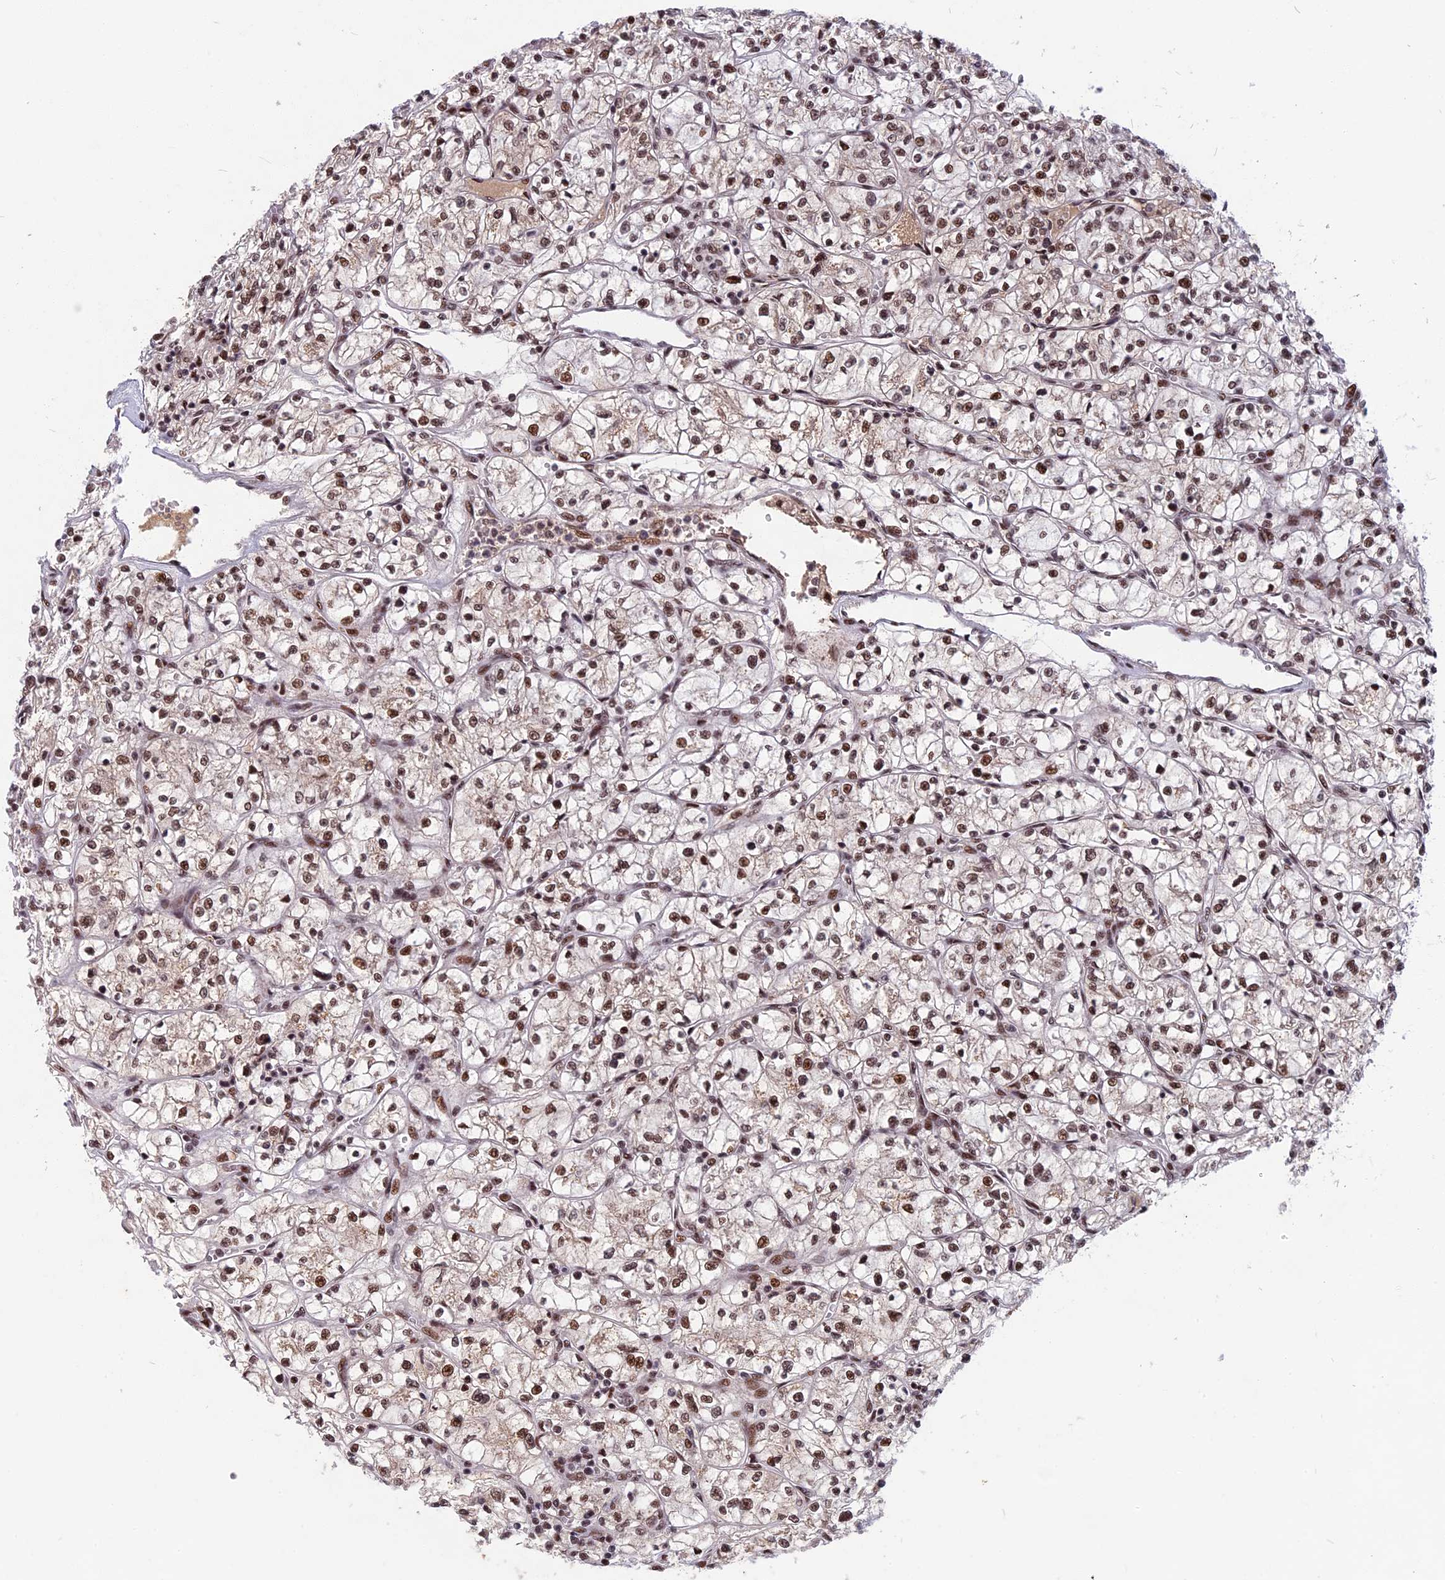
{"staining": {"intensity": "moderate", "quantity": ">75%", "location": "nuclear"}, "tissue": "renal cancer", "cell_type": "Tumor cells", "image_type": "cancer", "snomed": [{"axis": "morphology", "description": "Adenocarcinoma, NOS"}, {"axis": "topography", "description": "Kidney"}], "caption": "The image displays immunohistochemical staining of renal cancer (adenocarcinoma). There is moderate nuclear staining is present in approximately >75% of tumor cells. Nuclei are stained in blue.", "gene": "CDC7", "patient": {"sex": "female", "age": 64}}